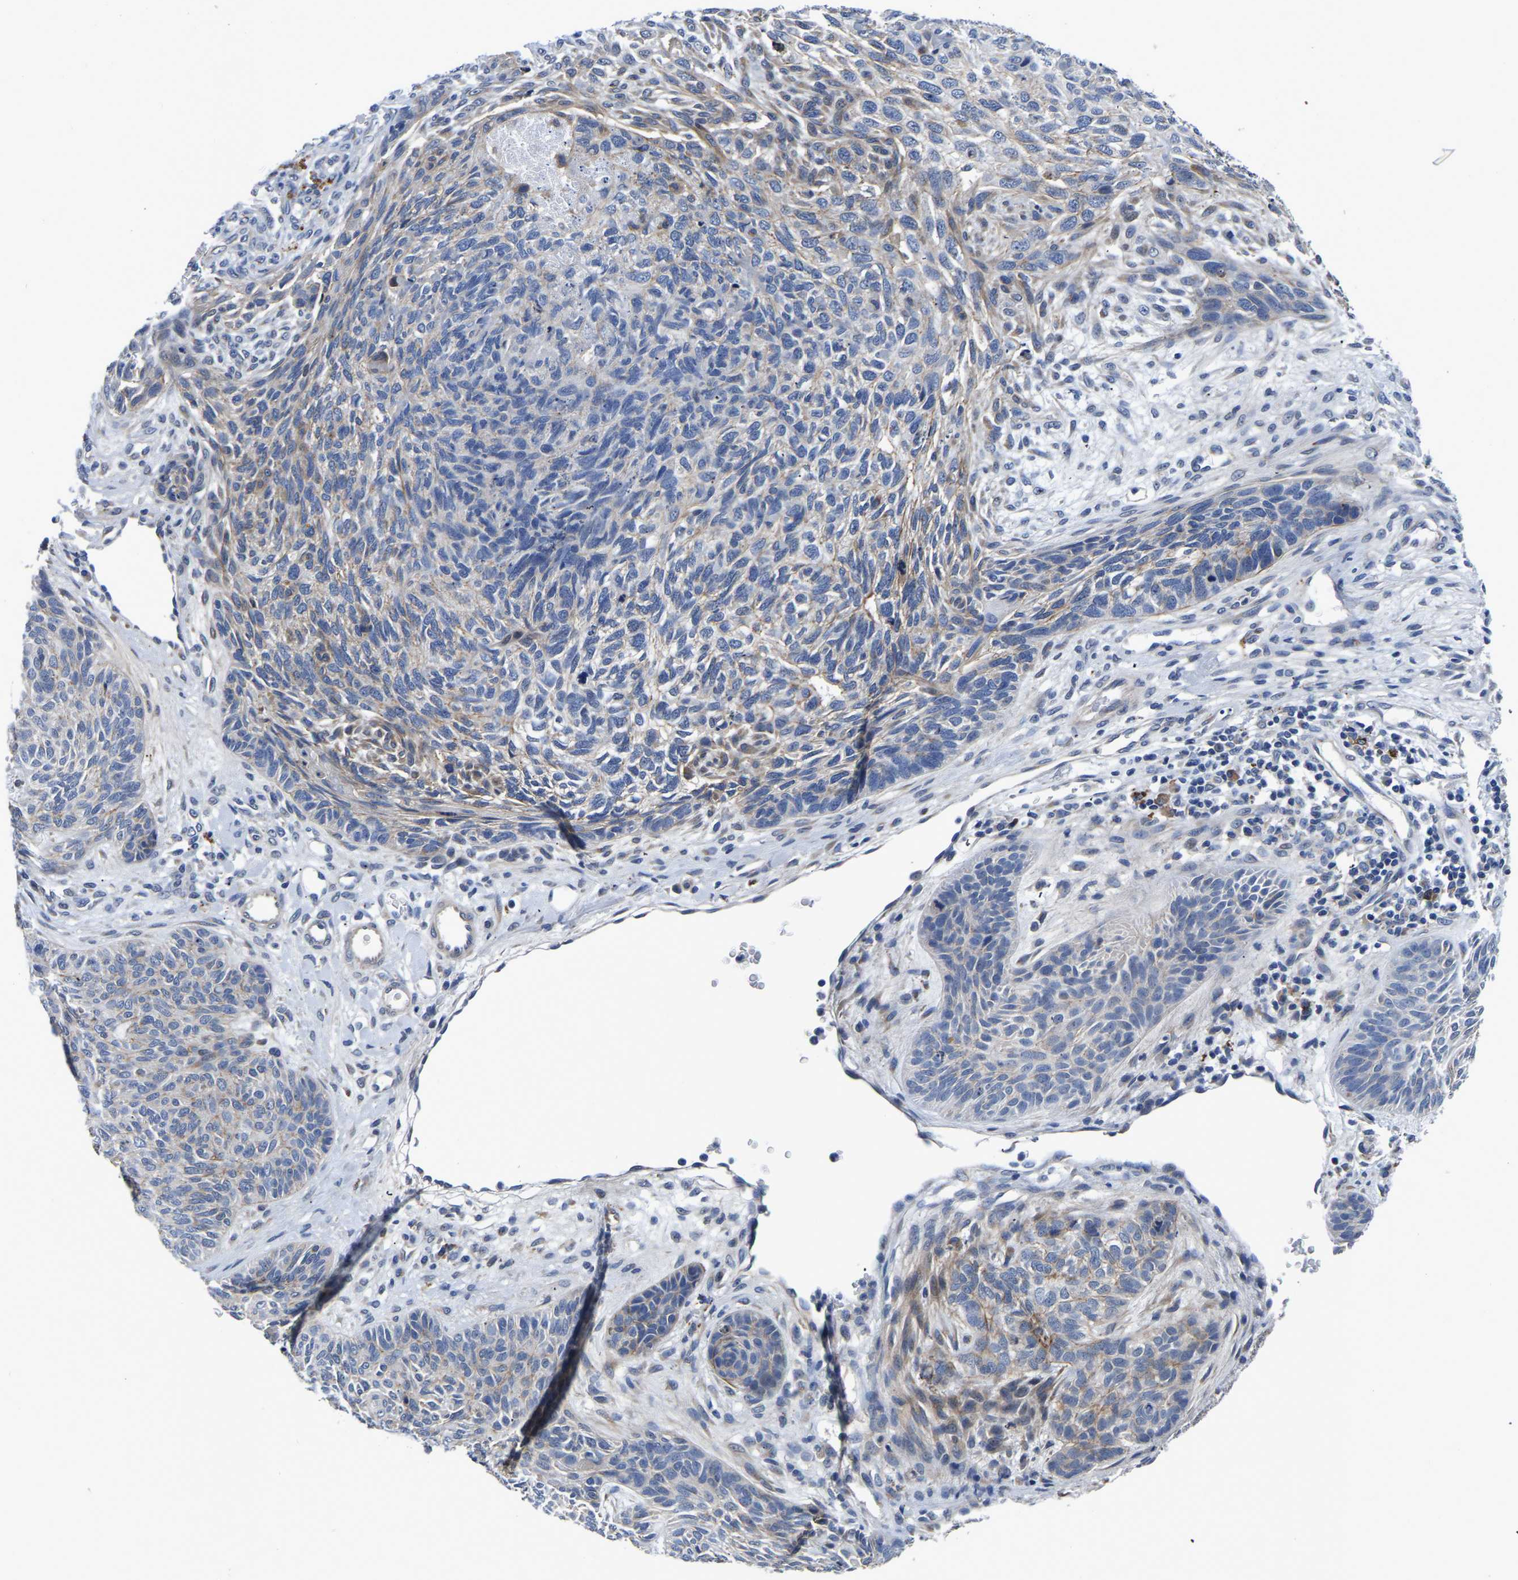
{"staining": {"intensity": "negative", "quantity": "none", "location": "none"}, "tissue": "skin cancer", "cell_type": "Tumor cells", "image_type": "cancer", "snomed": [{"axis": "morphology", "description": "Basal cell carcinoma"}, {"axis": "topography", "description": "Skin"}], "caption": "Micrograph shows no significant protein staining in tumor cells of skin cancer (basal cell carcinoma).", "gene": "PDLIM7", "patient": {"sex": "male", "age": 55}}